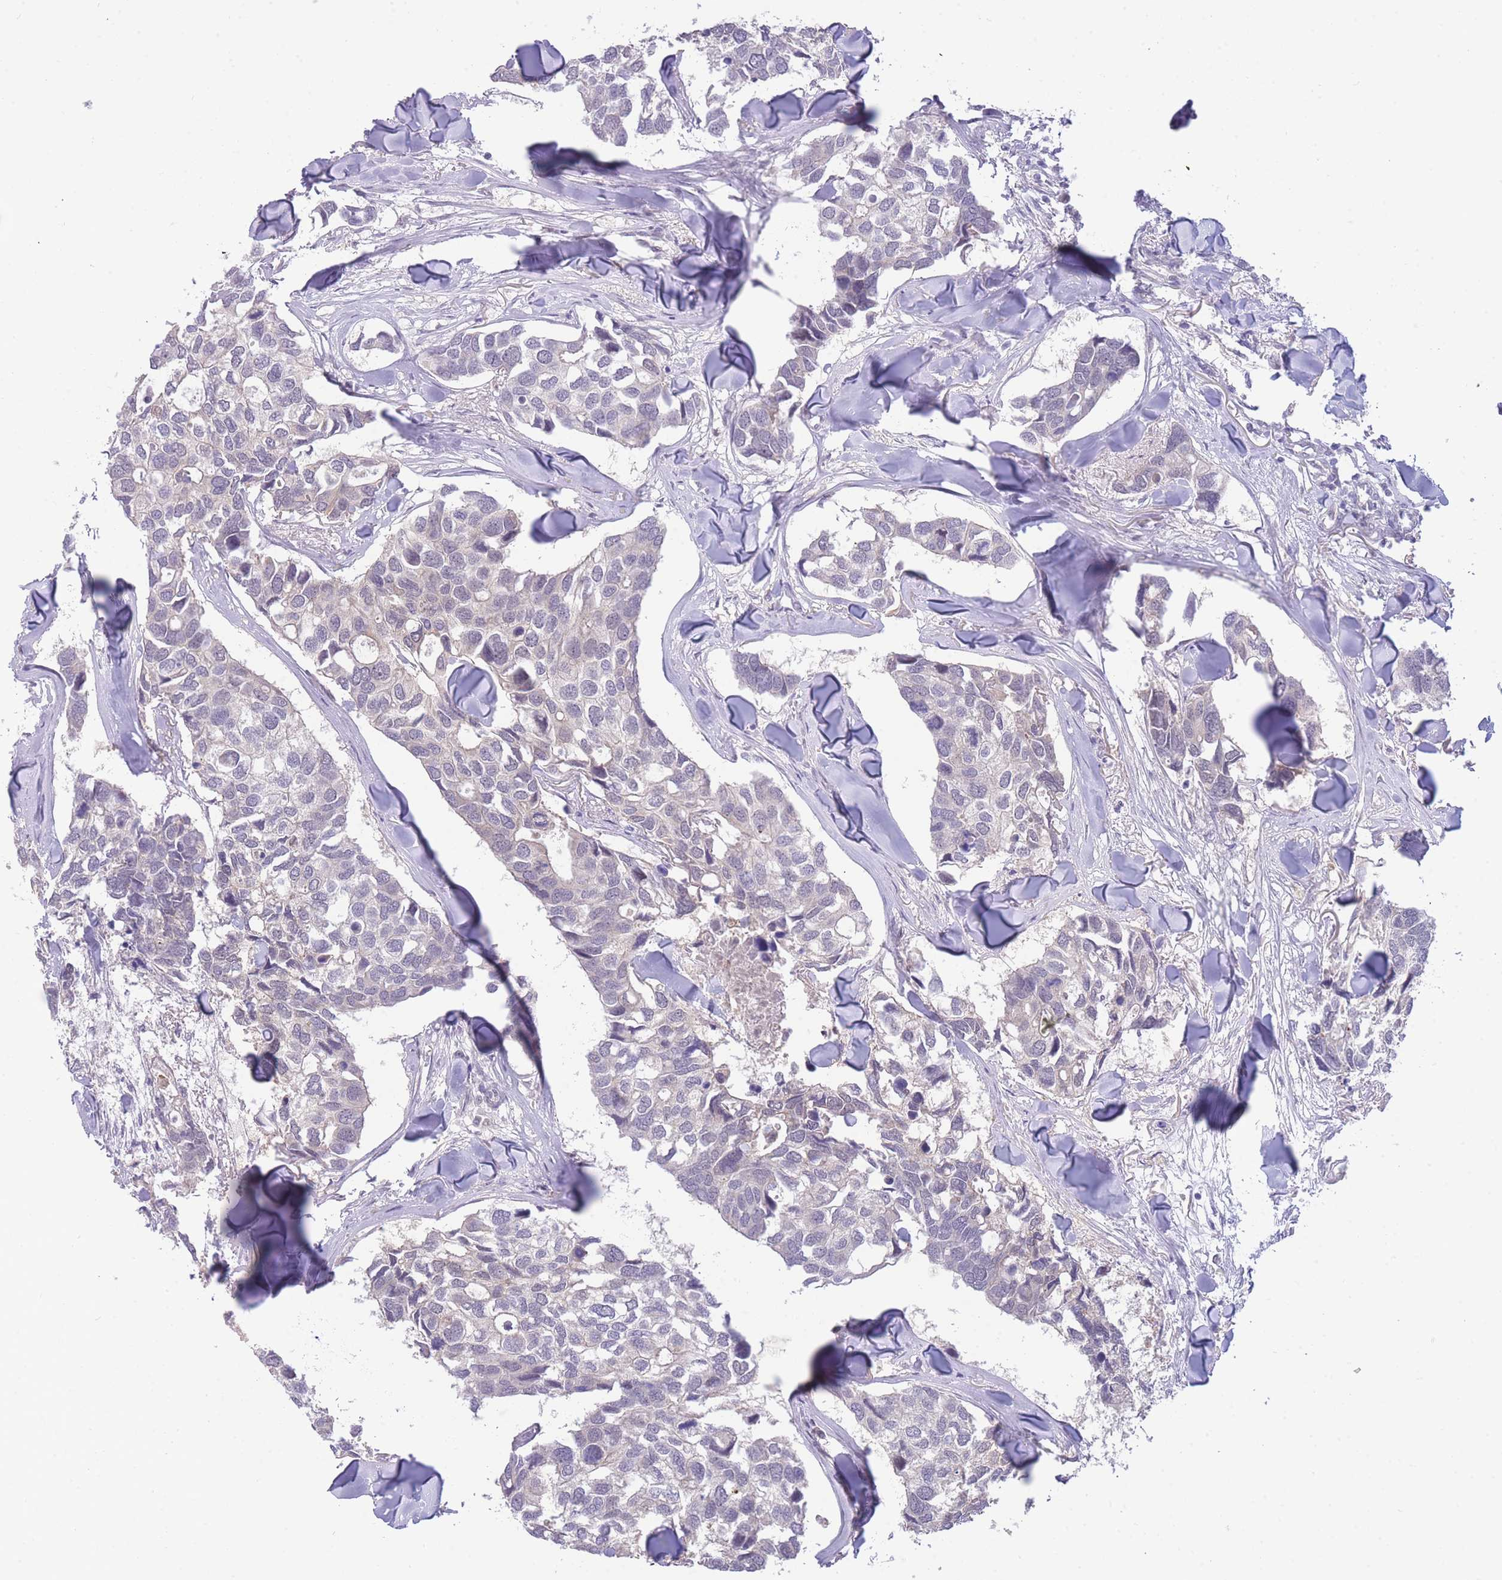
{"staining": {"intensity": "negative", "quantity": "none", "location": "none"}, "tissue": "breast cancer", "cell_type": "Tumor cells", "image_type": "cancer", "snomed": [{"axis": "morphology", "description": "Duct carcinoma"}, {"axis": "topography", "description": "Breast"}], "caption": "DAB (3,3'-diaminobenzidine) immunohistochemical staining of breast cancer shows no significant expression in tumor cells. (DAB immunohistochemistry, high magnification).", "gene": "GOLGA6L25", "patient": {"sex": "female", "age": 83}}